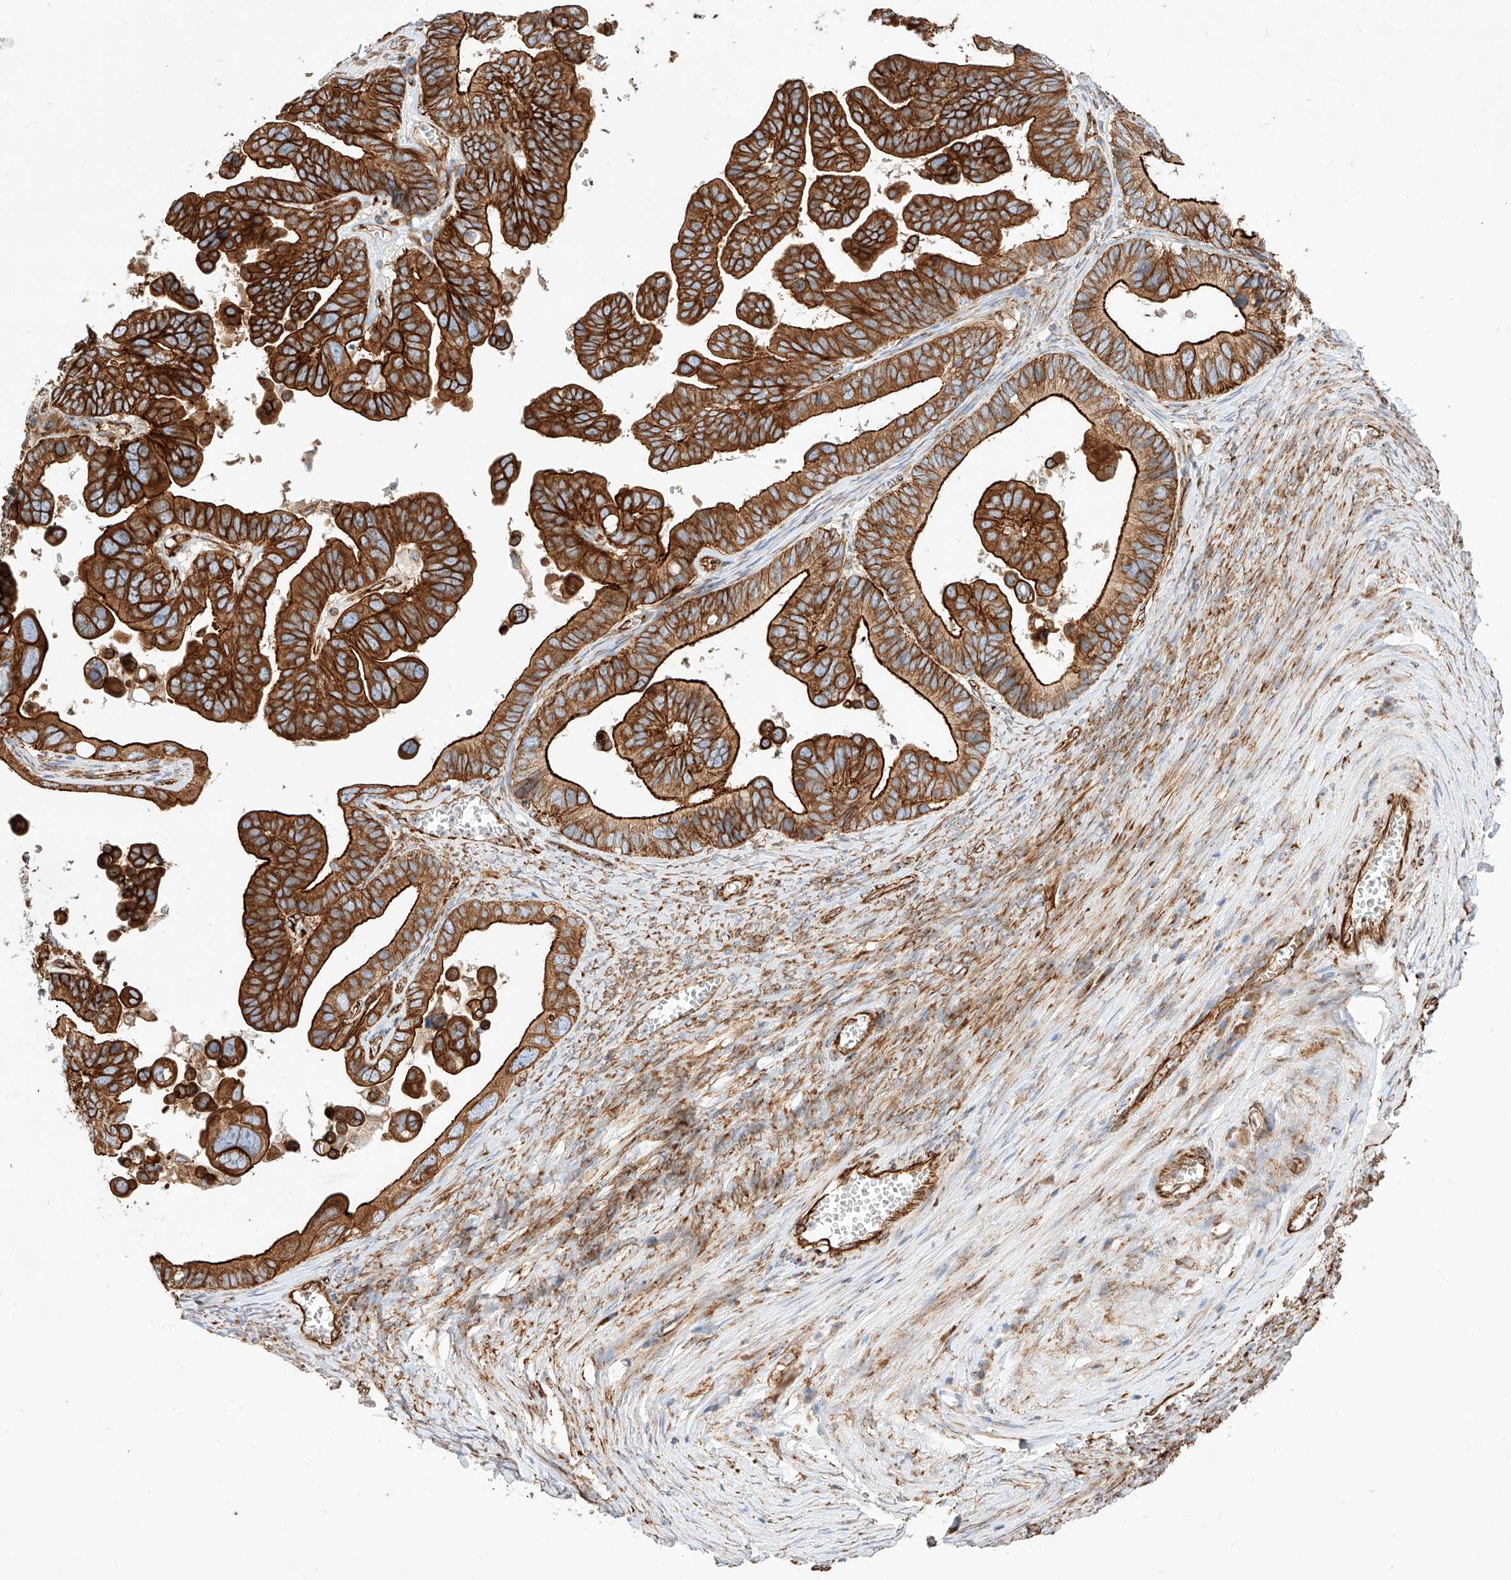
{"staining": {"intensity": "strong", "quantity": ">75%", "location": "cytoplasmic/membranous"}, "tissue": "ovarian cancer", "cell_type": "Tumor cells", "image_type": "cancer", "snomed": [{"axis": "morphology", "description": "Cystadenocarcinoma, serous, NOS"}, {"axis": "topography", "description": "Ovary"}], "caption": "This histopathology image reveals IHC staining of ovarian cancer (serous cystadenocarcinoma), with high strong cytoplasmic/membranous positivity in approximately >75% of tumor cells.", "gene": "CSGALNACT2", "patient": {"sex": "female", "age": 56}}